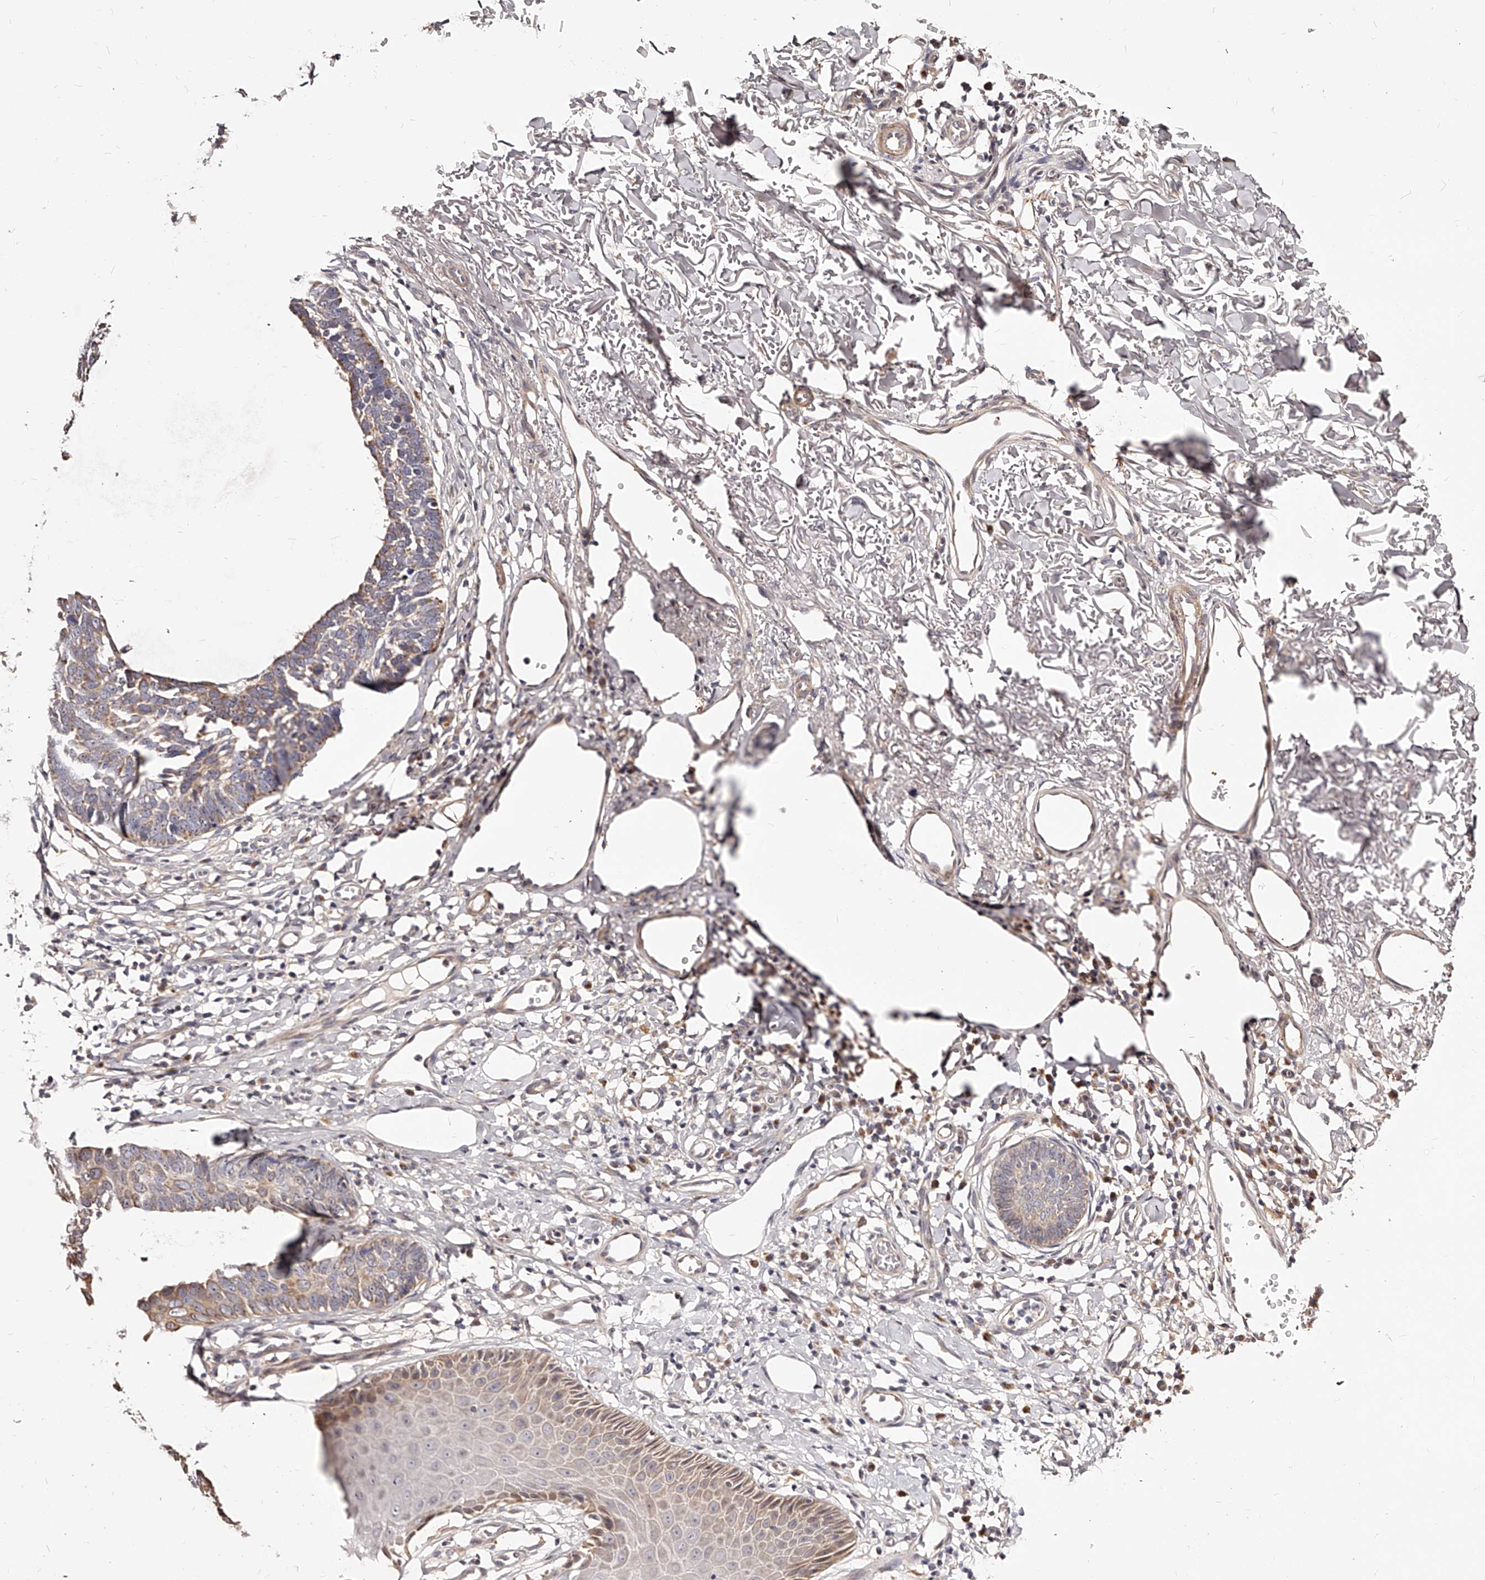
{"staining": {"intensity": "weak", "quantity": "25%-75%", "location": "cytoplasmic/membranous"}, "tissue": "skin cancer", "cell_type": "Tumor cells", "image_type": "cancer", "snomed": [{"axis": "morphology", "description": "Normal tissue, NOS"}, {"axis": "morphology", "description": "Basal cell carcinoma"}, {"axis": "topography", "description": "Skin"}], "caption": "Skin cancer stained with a brown dye shows weak cytoplasmic/membranous positive staining in approximately 25%-75% of tumor cells.", "gene": "ZNF502", "patient": {"sex": "male", "age": 77}}